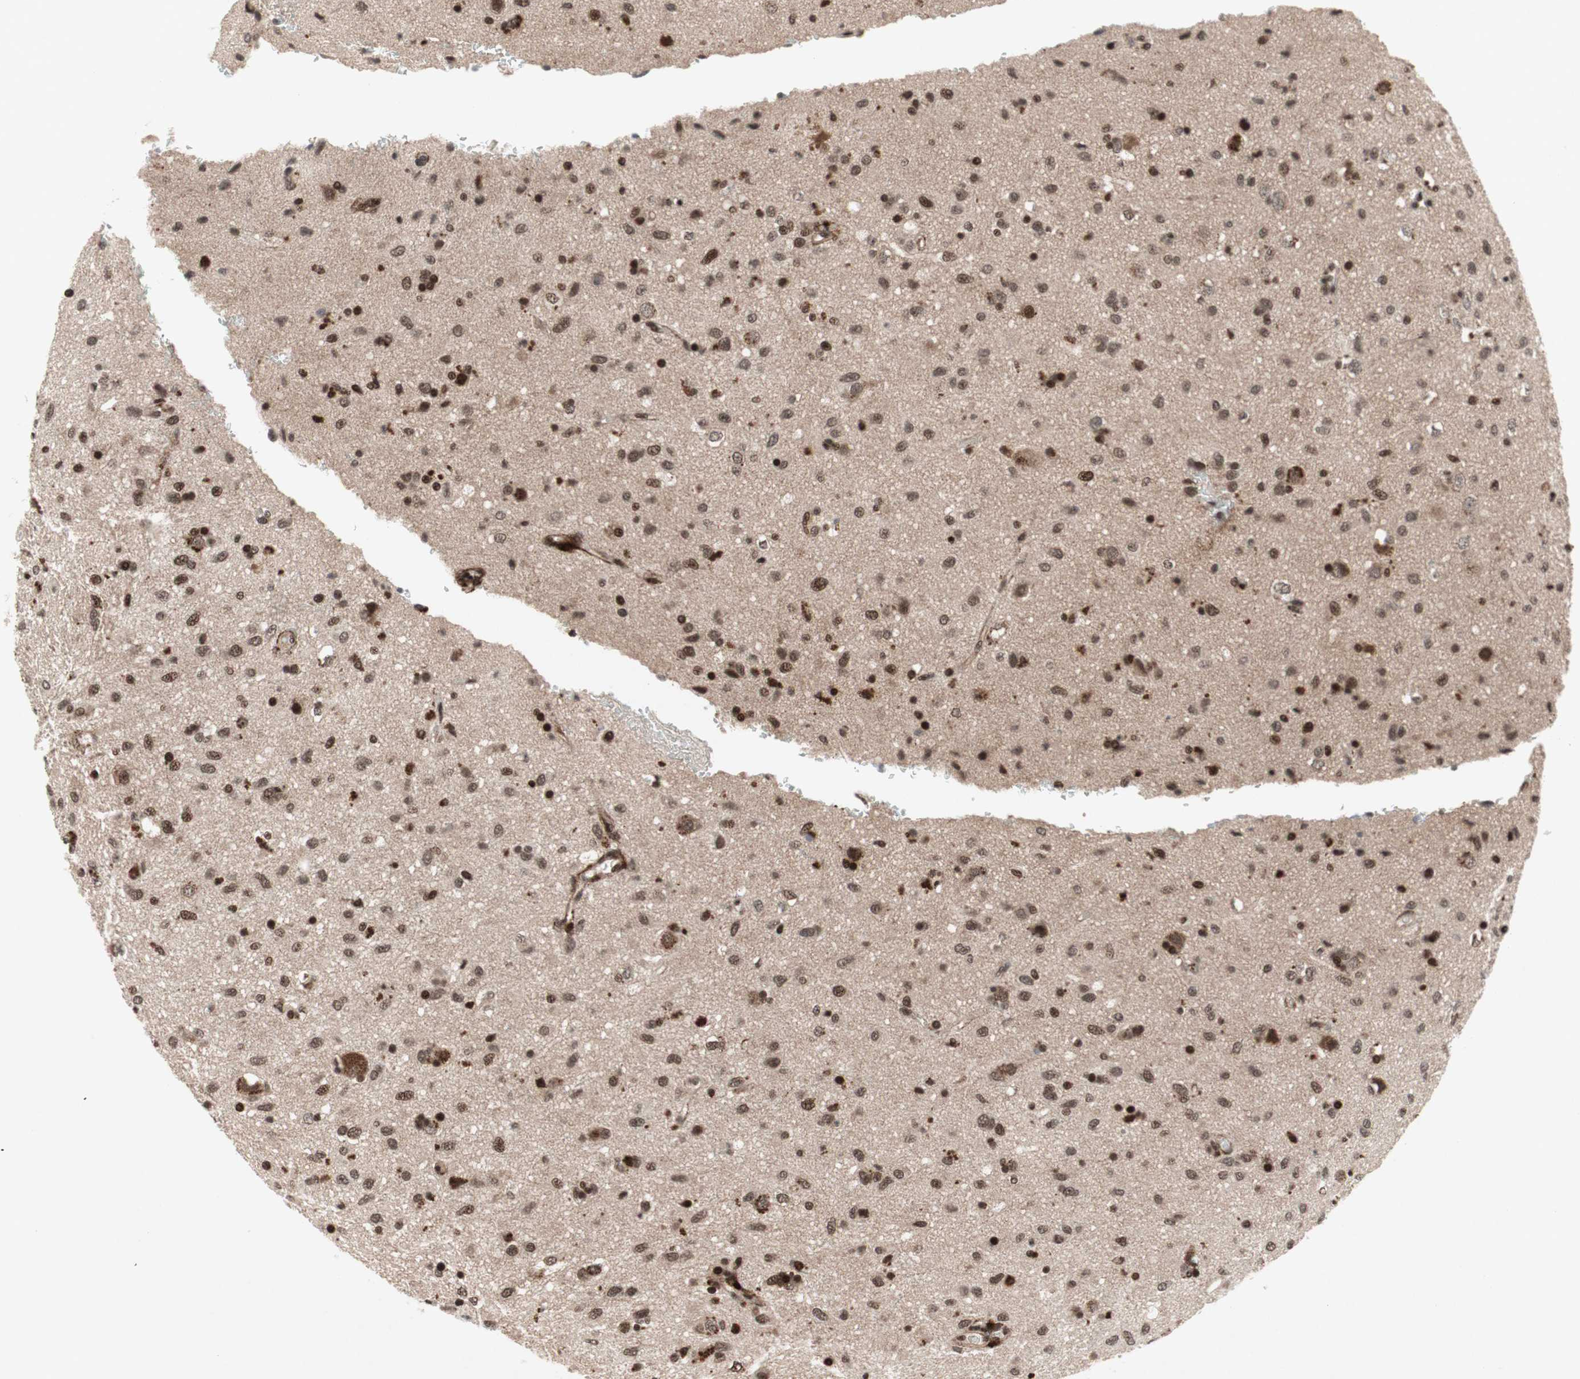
{"staining": {"intensity": "strong", "quantity": ">75%", "location": "nuclear"}, "tissue": "glioma", "cell_type": "Tumor cells", "image_type": "cancer", "snomed": [{"axis": "morphology", "description": "Glioma, malignant, Low grade"}, {"axis": "topography", "description": "Brain"}], "caption": "Human malignant glioma (low-grade) stained for a protein (brown) exhibits strong nuclear positive positivity in approximately >75% of tumor cells.", "gene": "TCF12", "patient": {"sex": "male", "age": 77}}